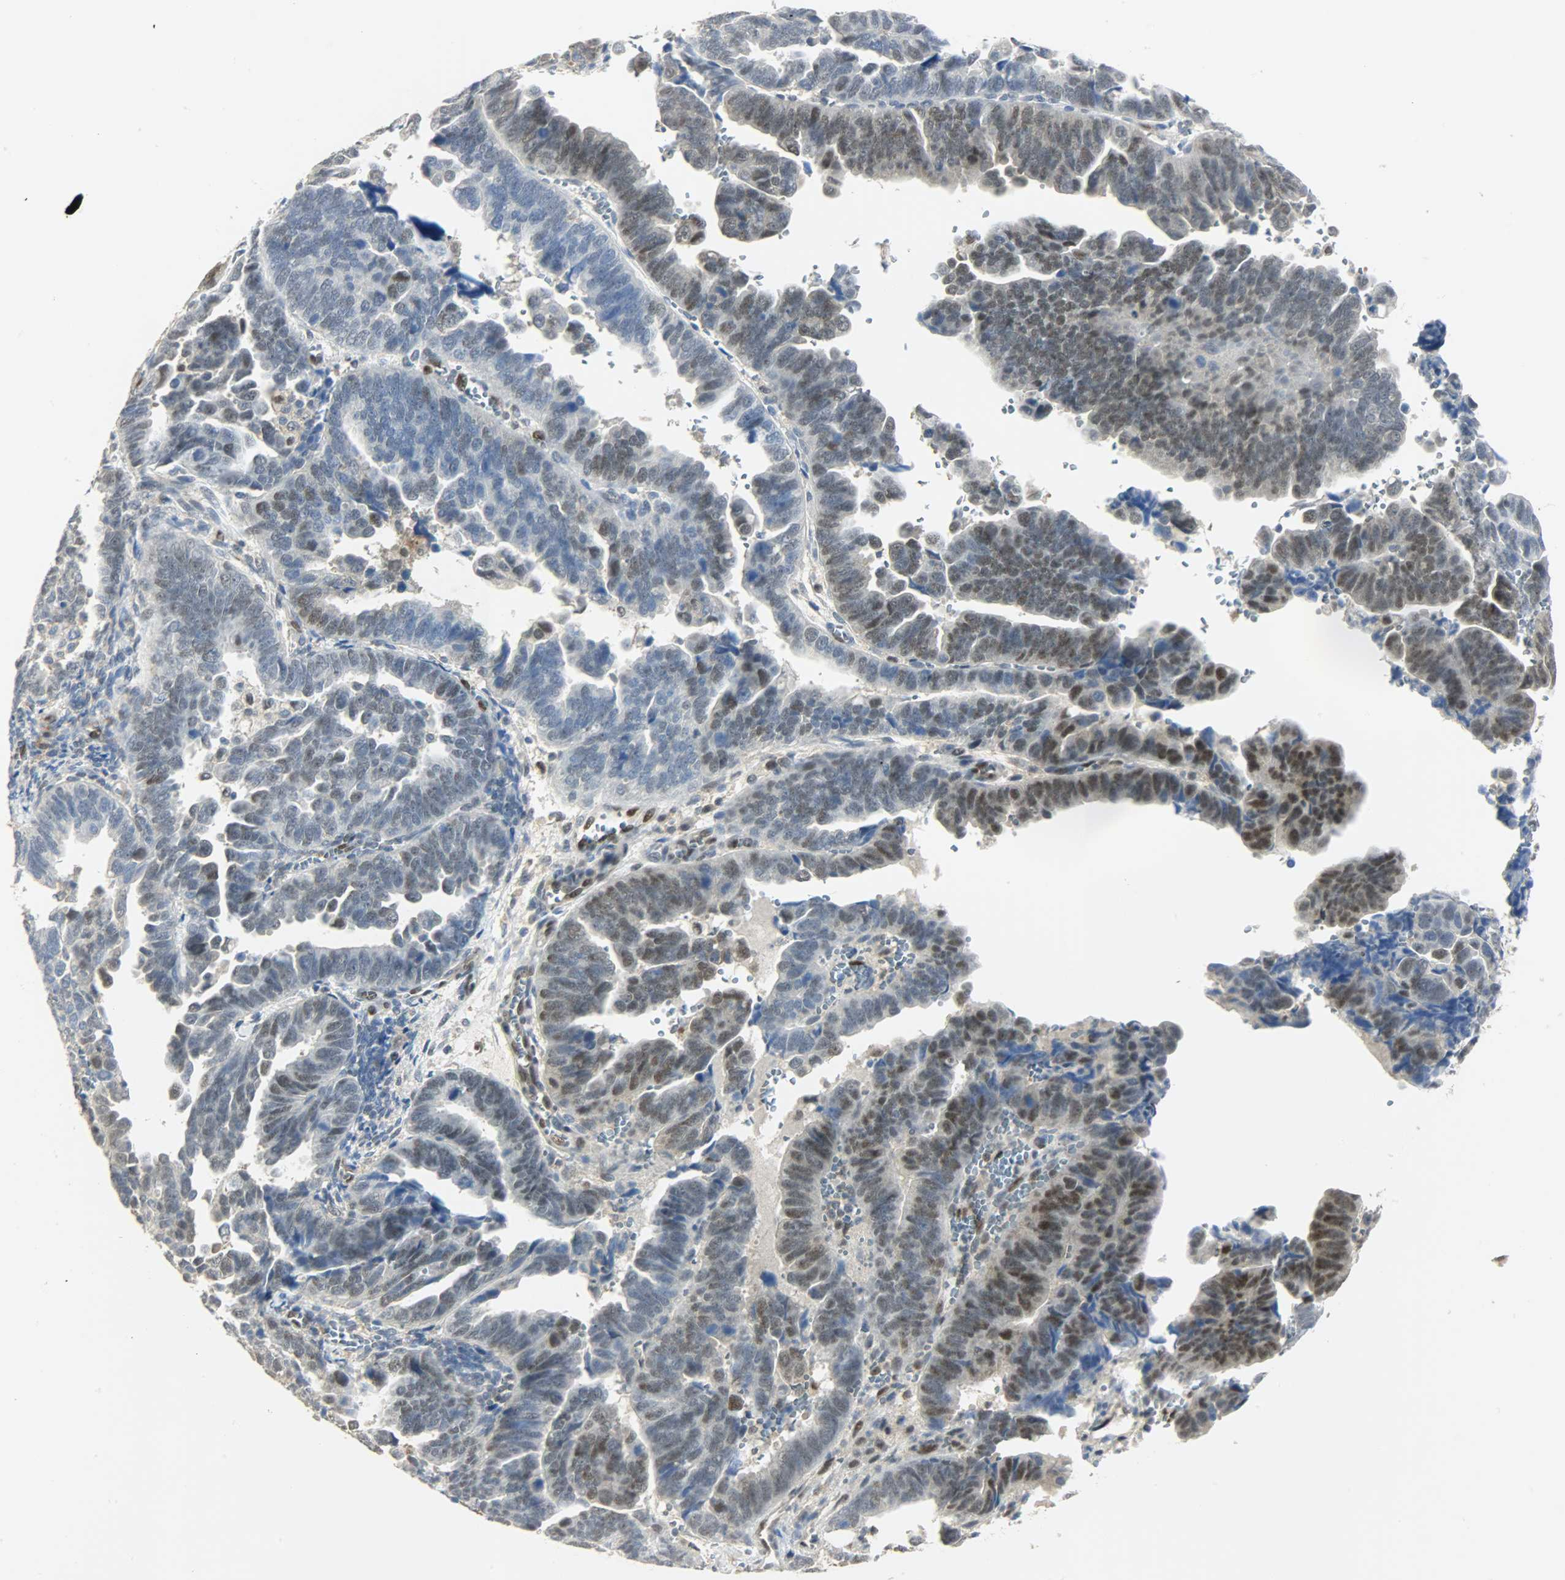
{"staining": {"intensity": "moderate", "quantity": "25%-75%", "location": "nuclear"}, "tissue": "endometrial cancer", "cell_type": "Tumor cells", "image_type": "cancer", "snomed": [{"axis": "morphology", "description": "Adenocarcinoma, NOS"}, {"axis": "topography", "description": "Endometrium"}], "caption": "DAB immunohistochemical staining of adenocarcinoma (endometrial) displays moderate nuclear protein staining in about 25%-75% of tumor cells.", "gene": "NPEPL1", "patient": {"sex": "female", "age": 75}}